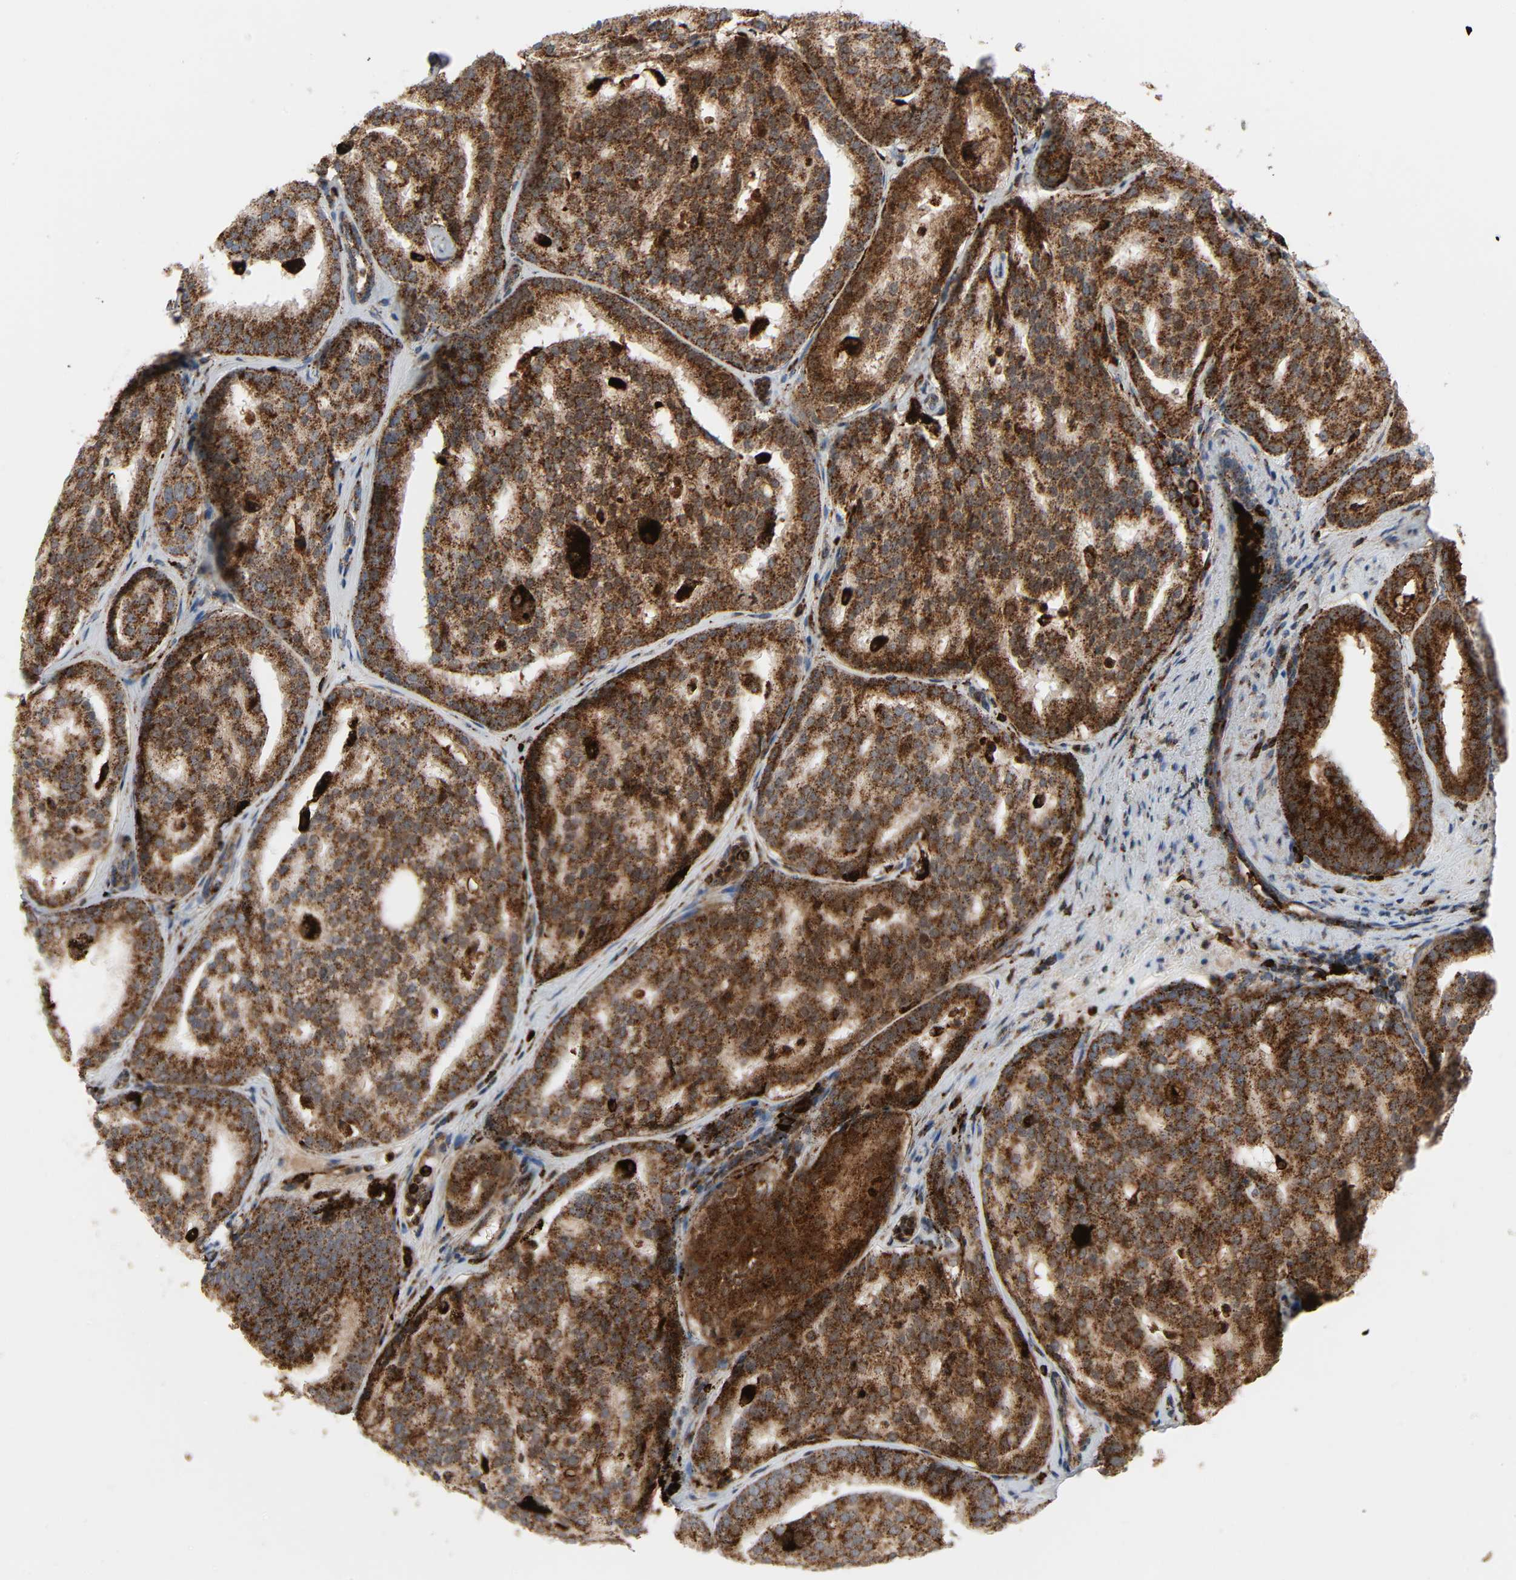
{"staining": {"intensity": "strong", "quantity": ">75%", "location": "cytoplasmic/membranous"}, "tissue": "prostate cancer", "cell_type": "Tumor cells", "image_type": "cancer", "snomed": [{"axis": "morphology", "description": "Adenocarcinoma, High grade"}, {"axis": "topography", "description": "Prostate"}], "caption": "Prostate adenocarcinoma (high-grade) stained for a protein demonstrates strong cytoplasmic/membranous positivity in tumor cells.", "gene": "PSAP", "patient": {"sex": "male", "age": 64}}